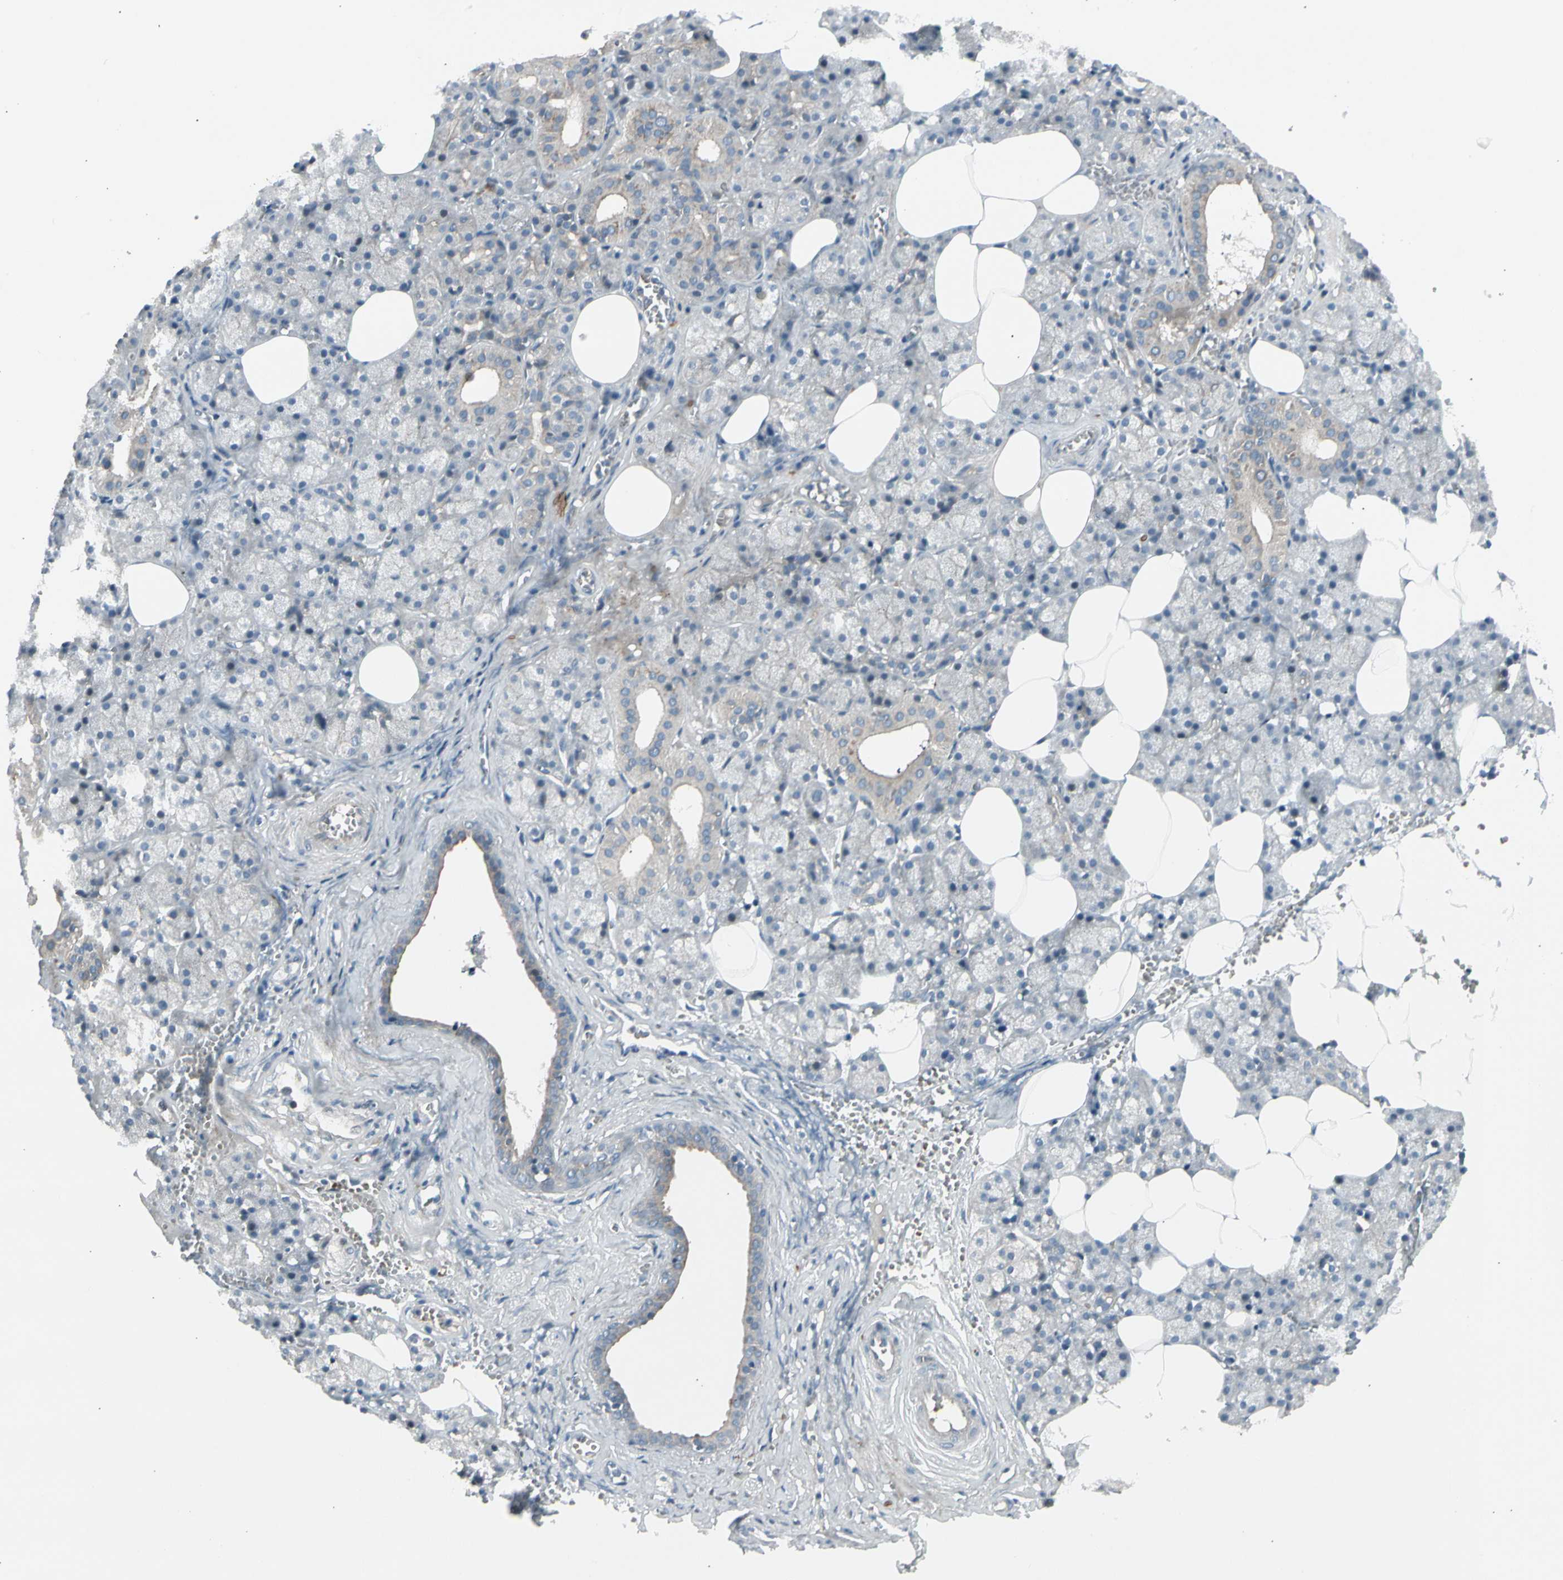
{"staining": {"intensity": "weak", "quantity": "<25%", "location": "cytoplasmic/membranous"}, "tissue": "salivary gland", "cell_type": "Glandular cells", "image_type": "normal", "snomed": [{"axis": "morphology", "description": "Normal tissue, NOS"}, {"axis": "topography", "description": "Salivary gland"}], "caption": "Immunohistochemistry (IHC) histopathology image of unremarkable salivary gland: human salivary gland stained with DAB exhibits no significant protein positivity in glandular cells.", "gene": "PANK2", "patient": {"sex": "male", "age": 62}}